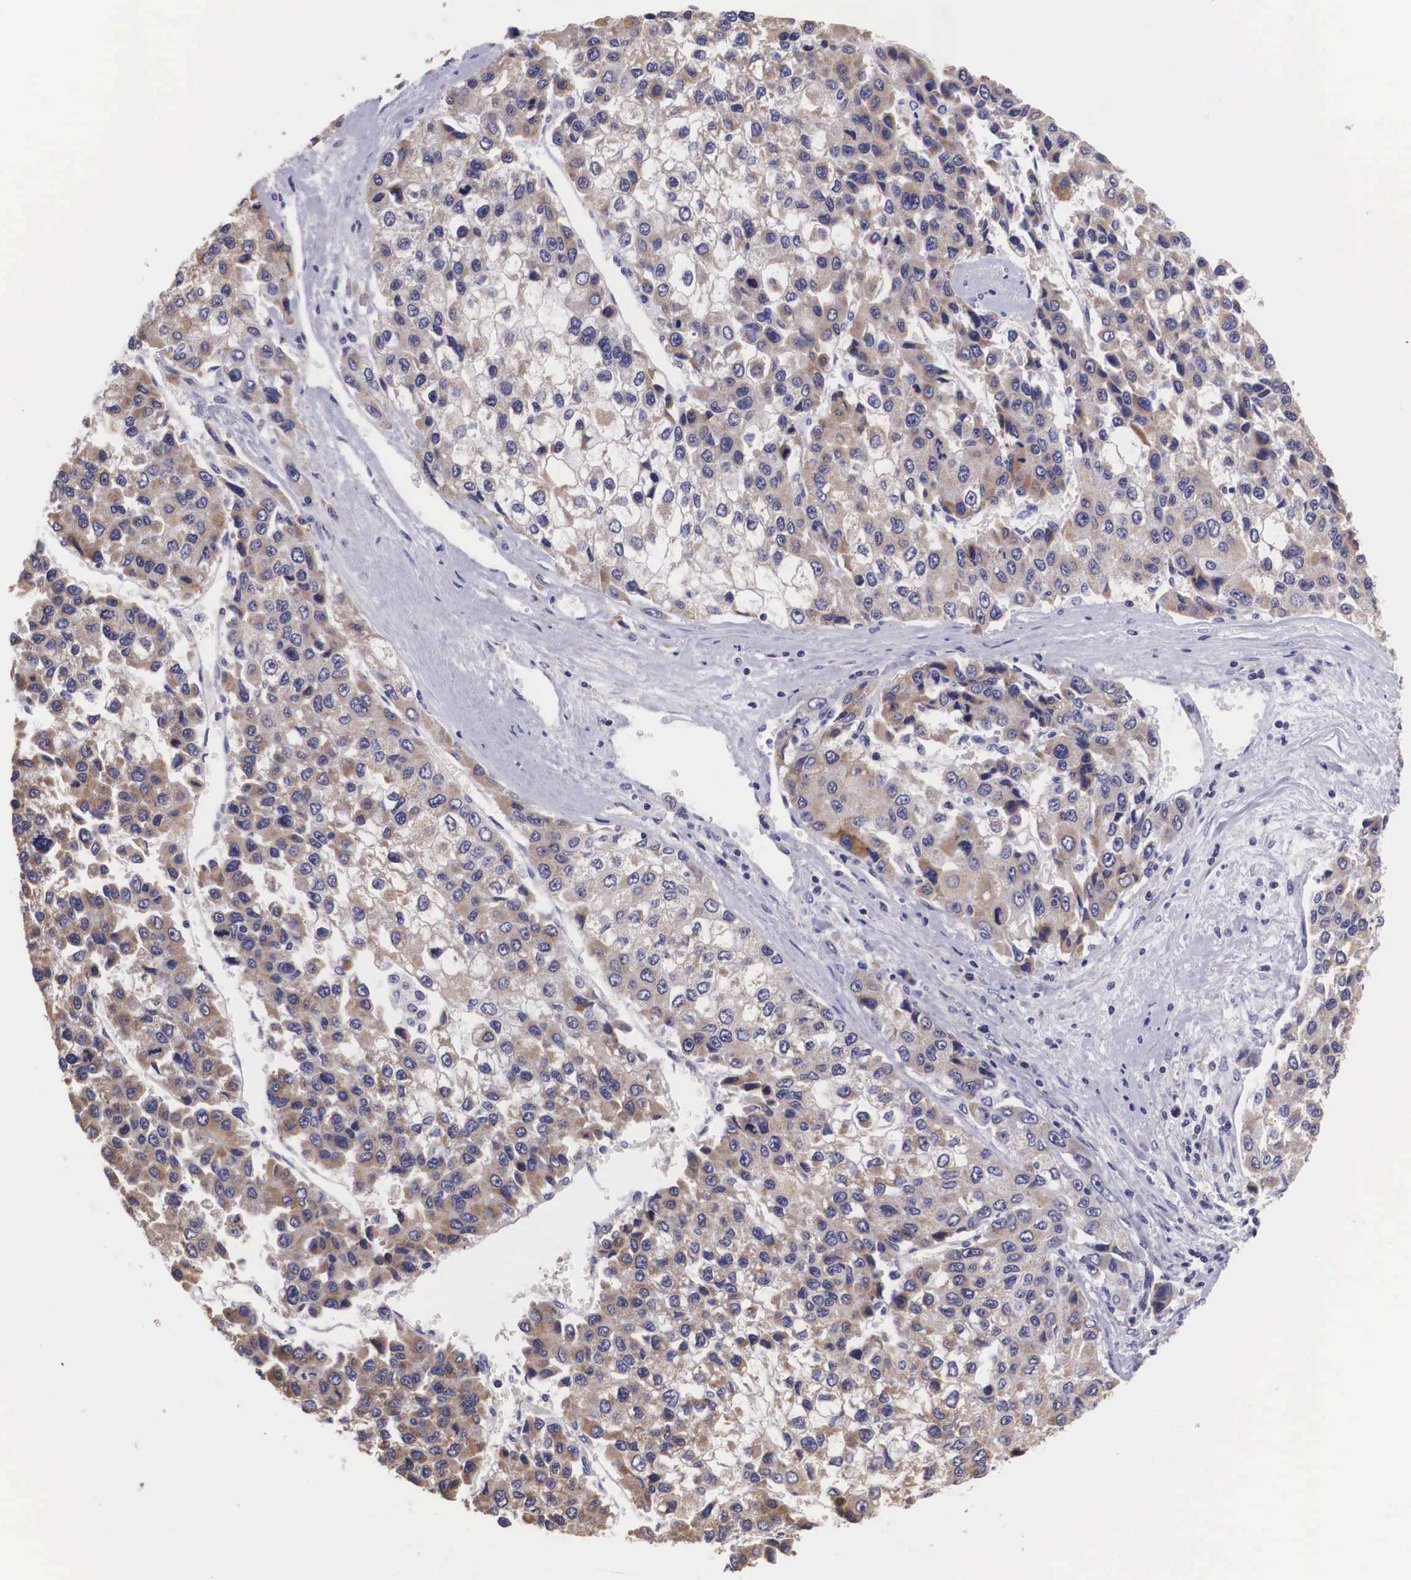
{"staining": {"intensity": "strong", "quantity": ">75%", "location": "cytoplasmic/membranous"}, "tissue": "liver cancer", "cell_type": "Tumor cells", "image_type": "cancer", "snomed": [{"axis": "morphology", "description": "Carcinoma, Hepatocellular, NOS"}, {"axis": "topography", "description": "Liver"}], "caption": "Immunohistochemistry (DAB (3,3'-diaminobenzidine)) staining of human liver hepatocellular carcinoma demonstrates strong cytoplasmic/membranous protein positivity in approximately >75% of tumor cells. The staining was performed using DAB (3,3'-diaminobenzidine) to visualize the protein expression in brown, while the nuclei were stained in blue with hematoxylin (Magnification: 20x).", "gene": "ARG2", "patient": {"sex": "female", "age": 66}}